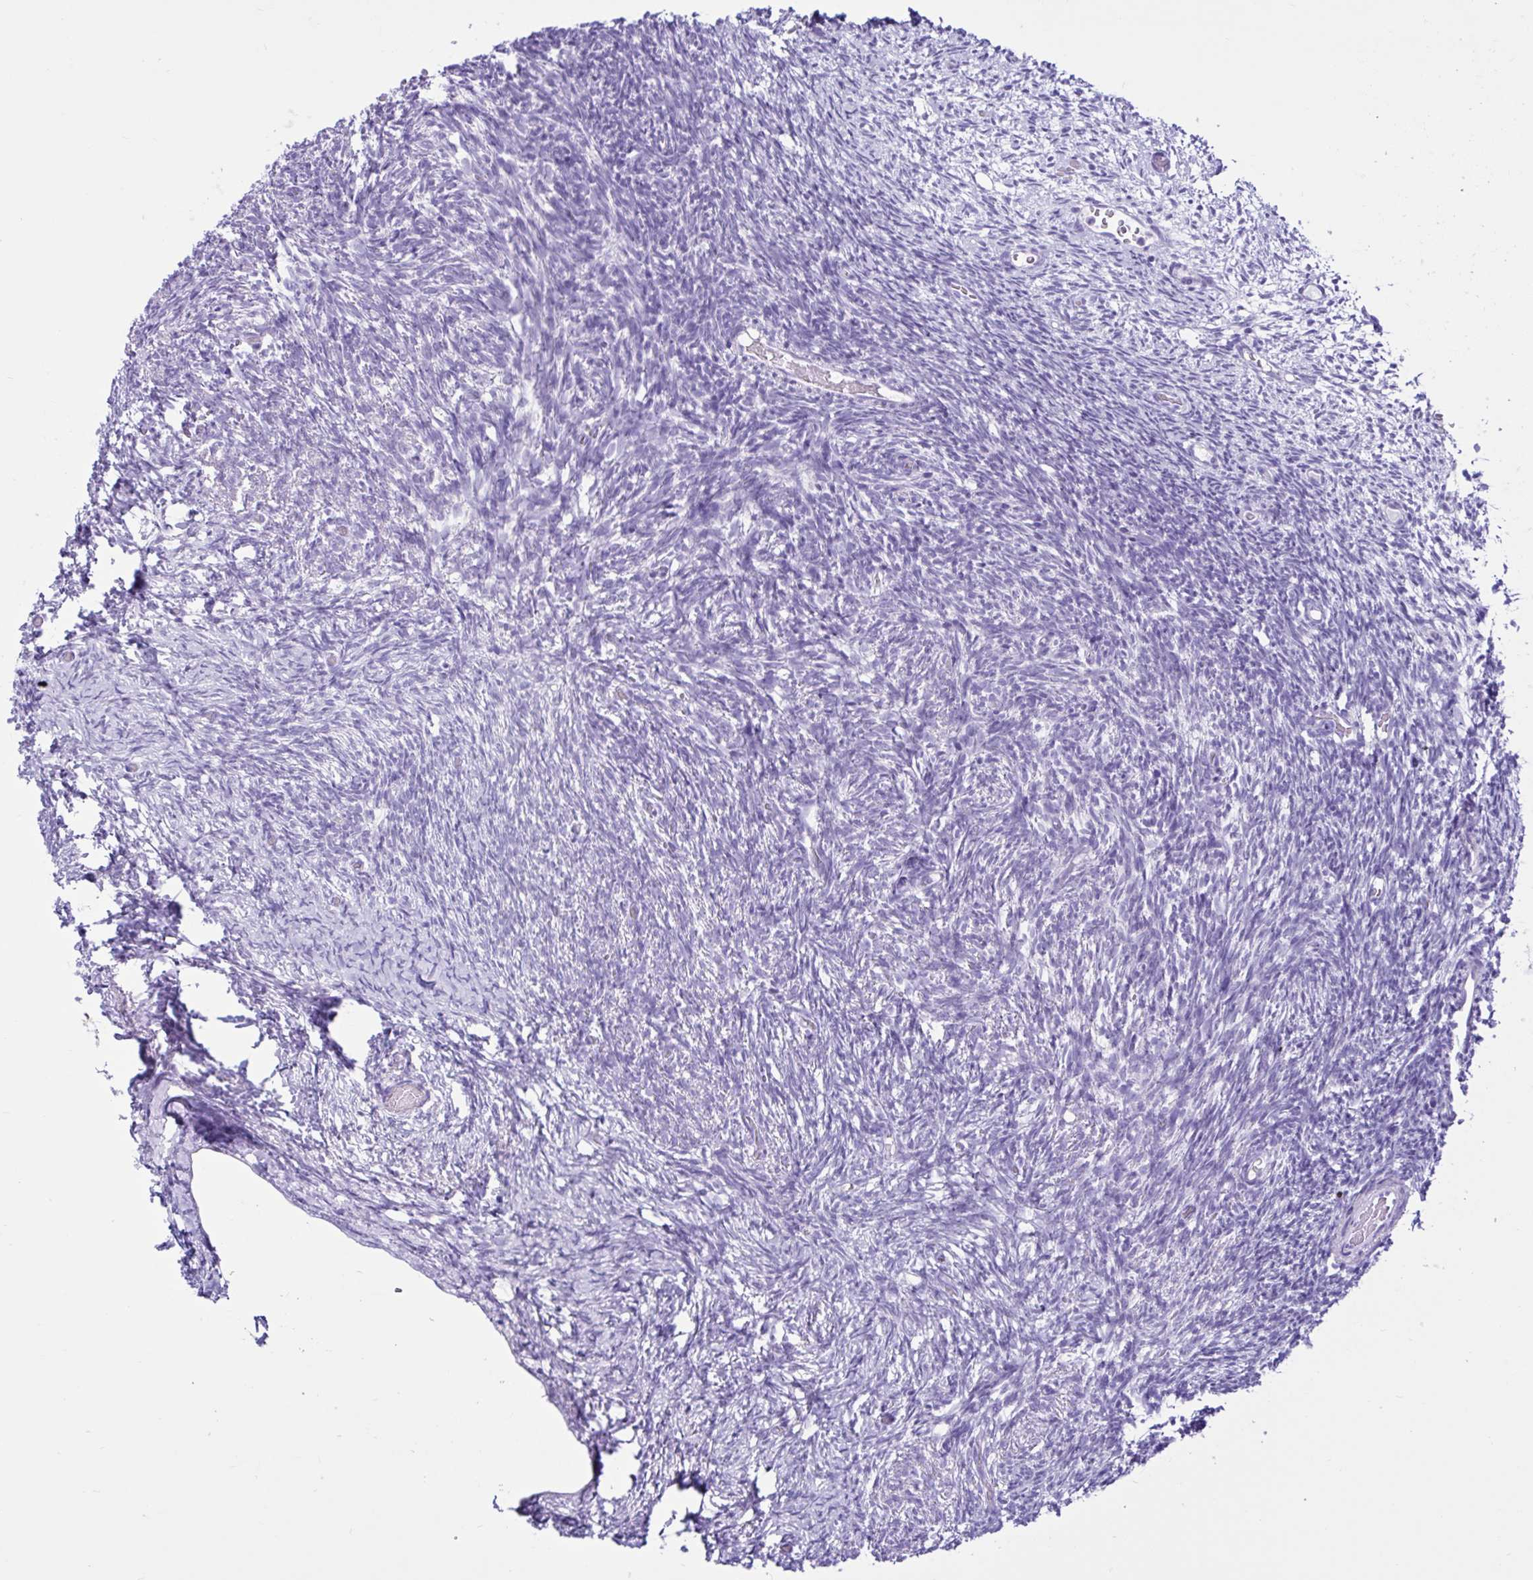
{"staining": {"intensity": "weak", "quantity": "25%-75%", "location": "cytoplasmic/membranous"}, "tissue": "ovary", "cell_type": "Follicle cells", "image_type": "normal", "snomed": [{"axis": "morphology", "description": "Normal tissue, NOS"}, {"axis": "topography", "description": "Ovary"}], "caption": "Brown immunohistochemical staining in normal ovary reveals weak cytoplasmic/membranous positivity in about 25%-75% of follicle cells. (DAB IHC, brown staining for protein, blue staining for nuclei).", "gene": "CYP19A1", "patient": {"sex": "female", "age": 39}}